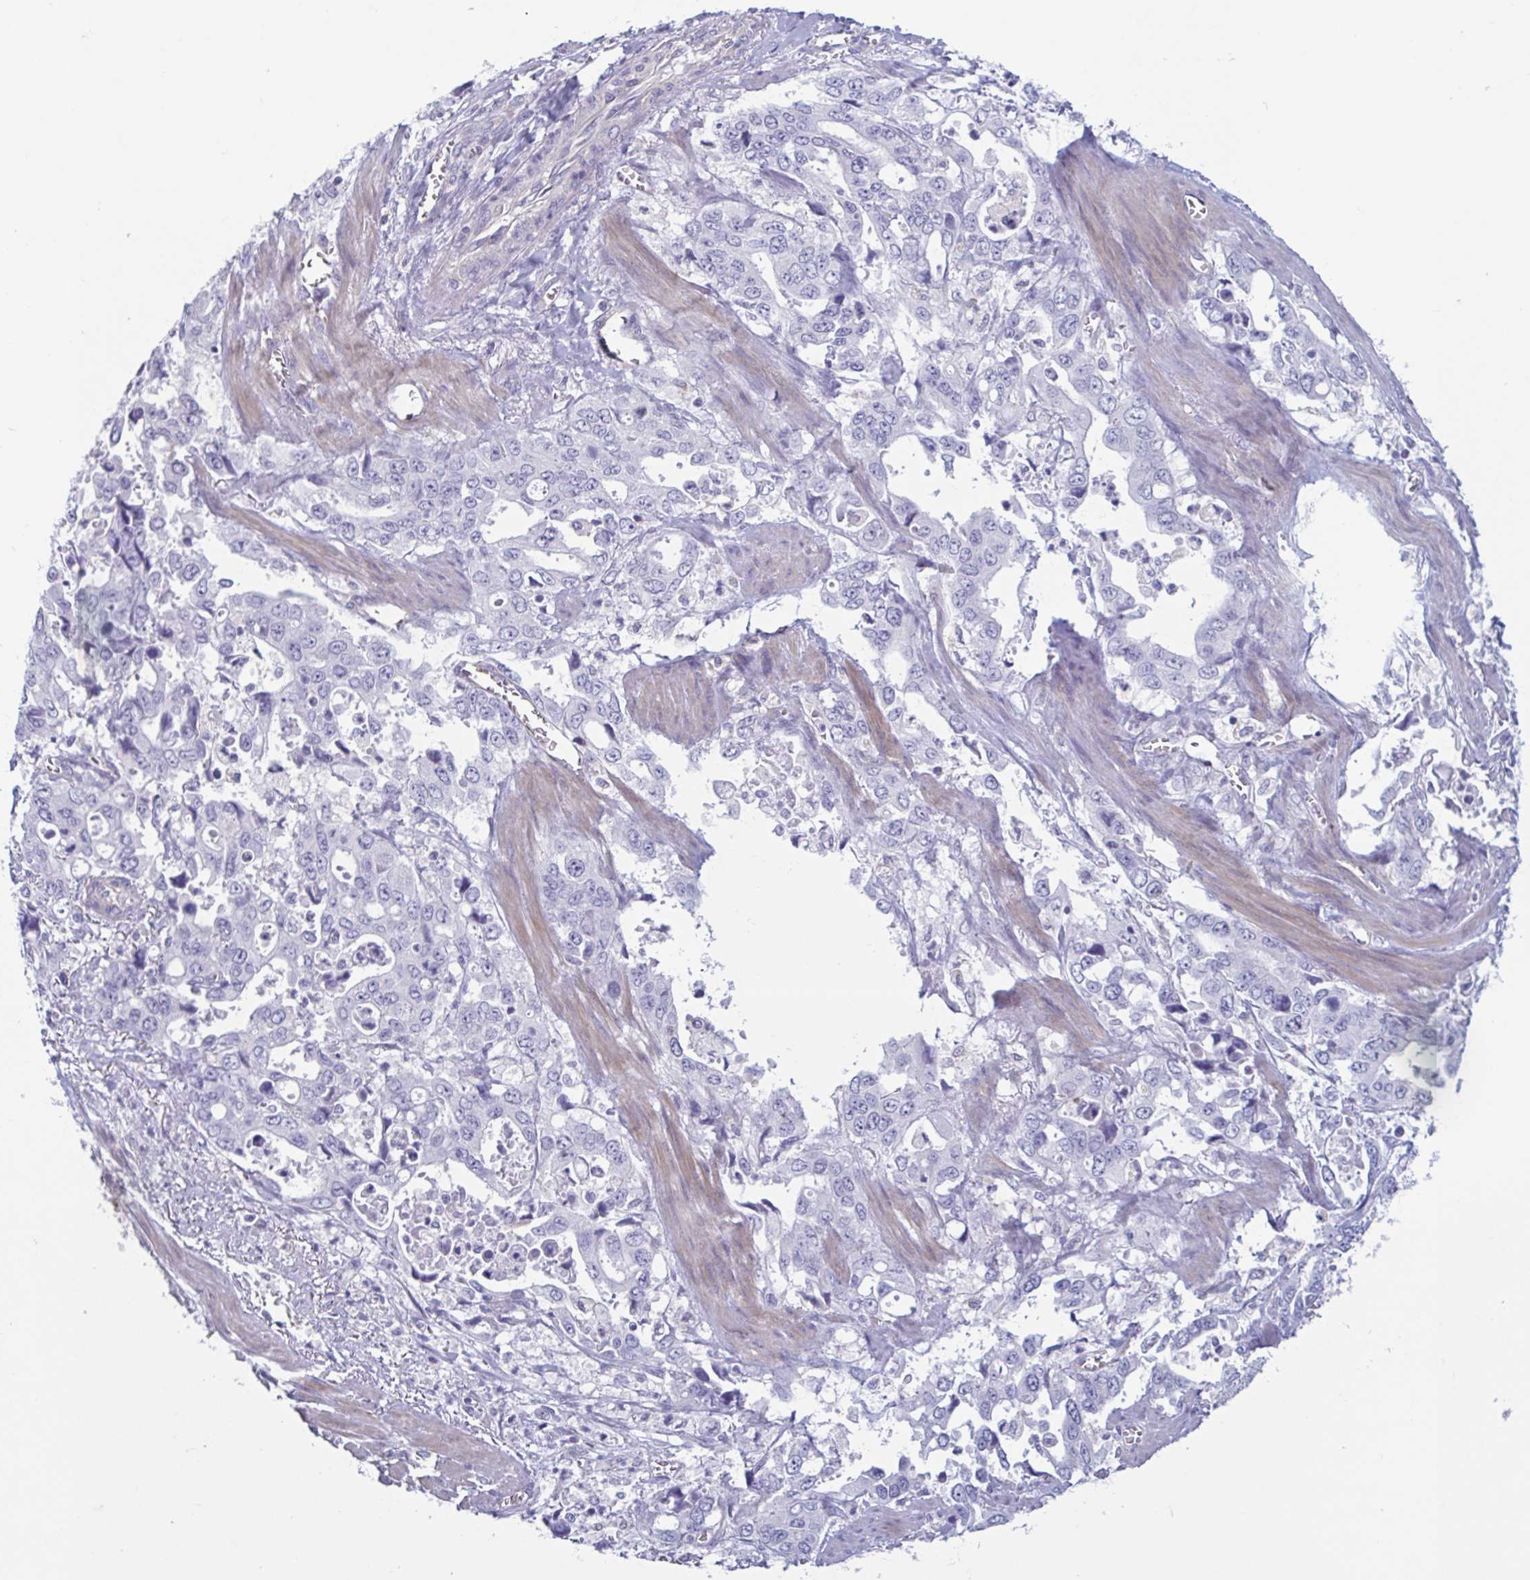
{"staining": {"intensity": "negative", "quantity": "none", "location": "none"}, "tissue": "stomach cancer", "cell_type": "Tumor cells", "image_type": "cancer", "snomed": [{"axis": "morphology", "description": "Adenocarcinoma, NOS"}, {"axis": "topography", "description": "Stomach, upper"}], "caption": "High power microscopy image of an IHC image of stomach adenocarcinoma, revealing no significant expression in tumor cells.", "gene": "MORC4", "patient": {"sex": "male", "age": 74}}